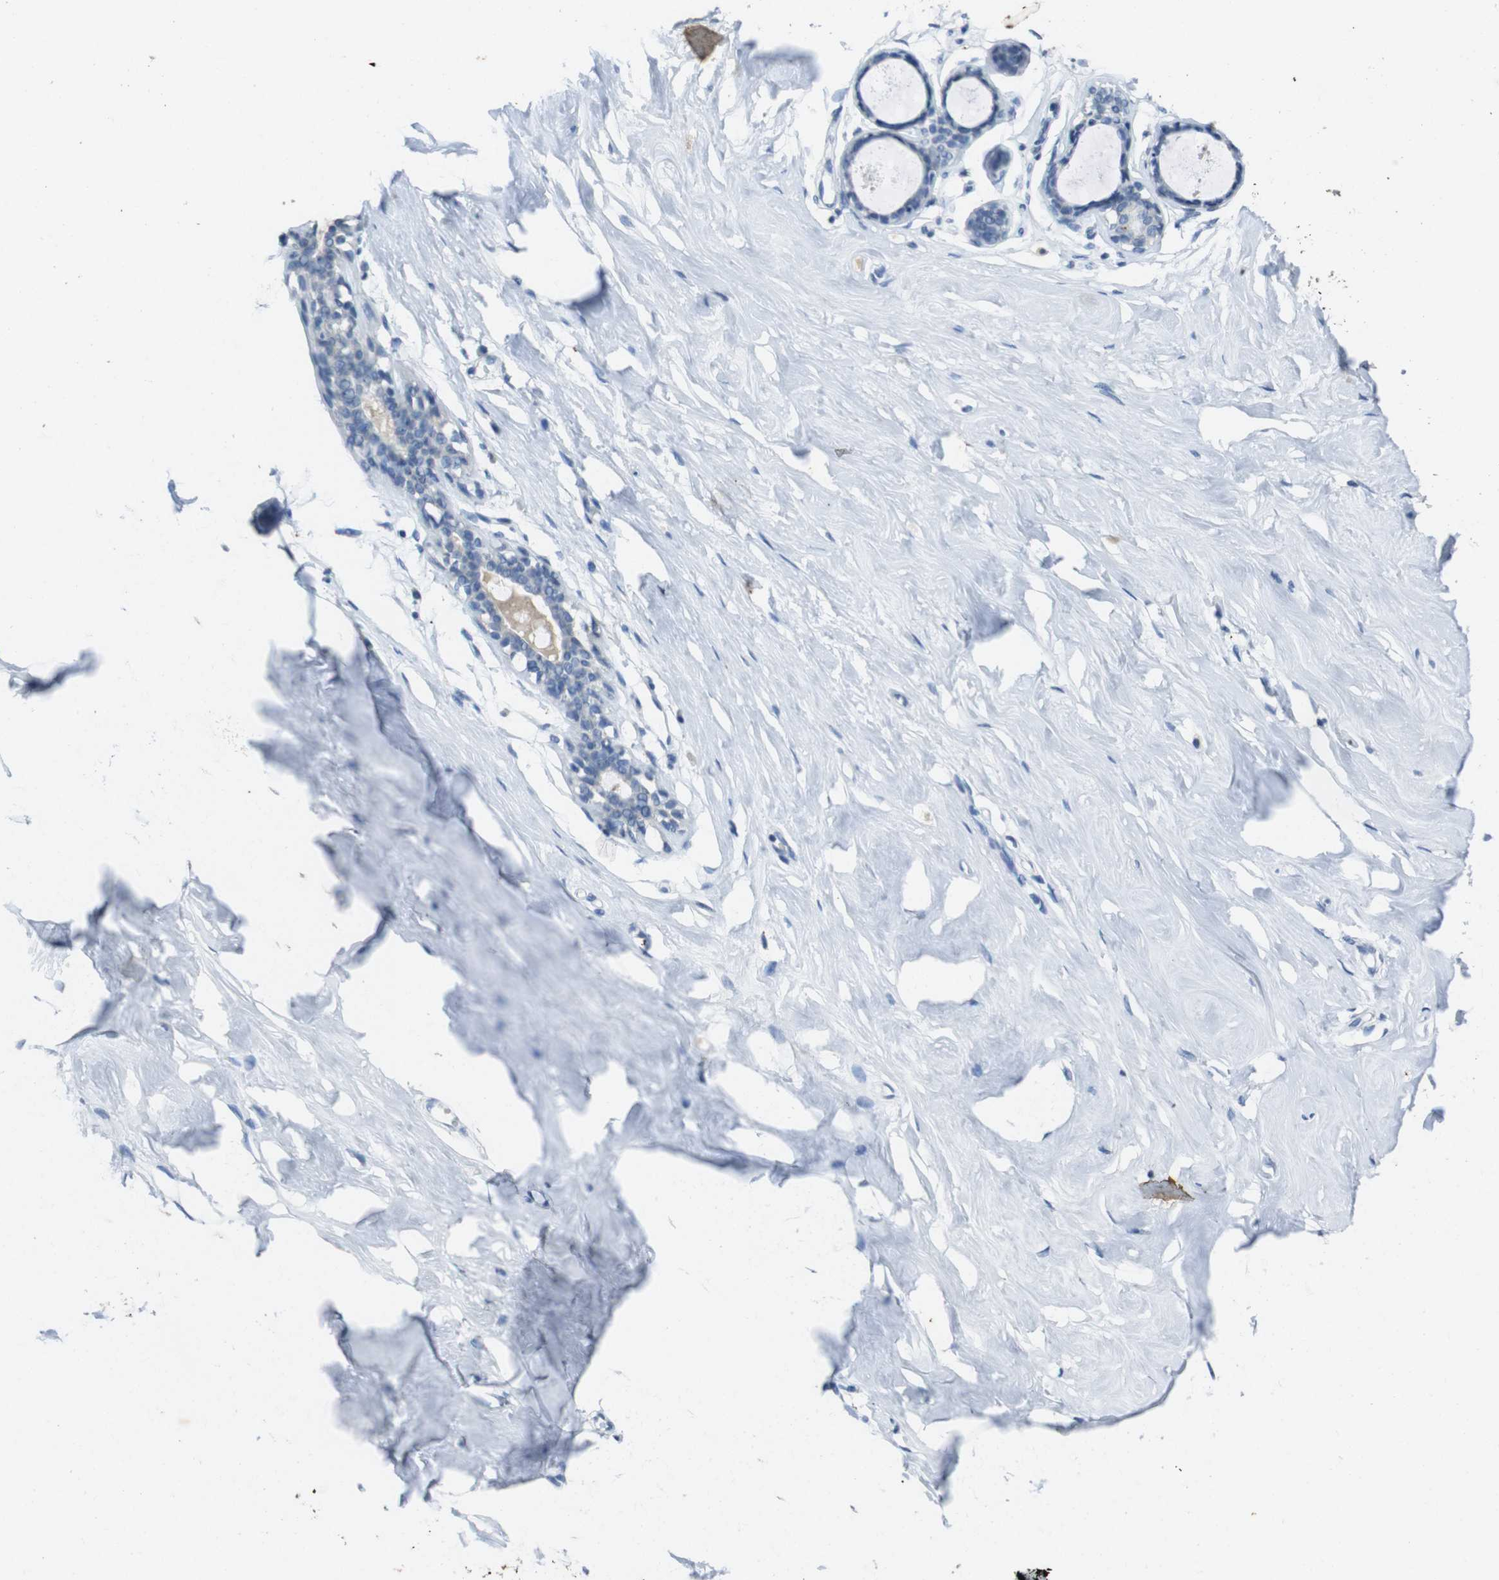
{"staining": {"intensity": "negative", "quantity": "none", "location": "none"}, "tissue": "breast", "cell_type": "Adipocytes", "image_type": "normal", "snomed": [{"axis": "morphology", "description": "Normal tissue, NOS"}, {"axis": "topography", "description": "Breast"}], "caption": "High magnification brightfield microscopy of unremarkable breast stained with DAB (3,3'-diaminobenzidine) (brown) and counterstained with hematoxylin (blue): adipocytes show no significant staining. (Brightfield microscopy of DAB IHC at high magnification).", "gene": "STBD1", "patient": {"sex": "female", "age": 23}}